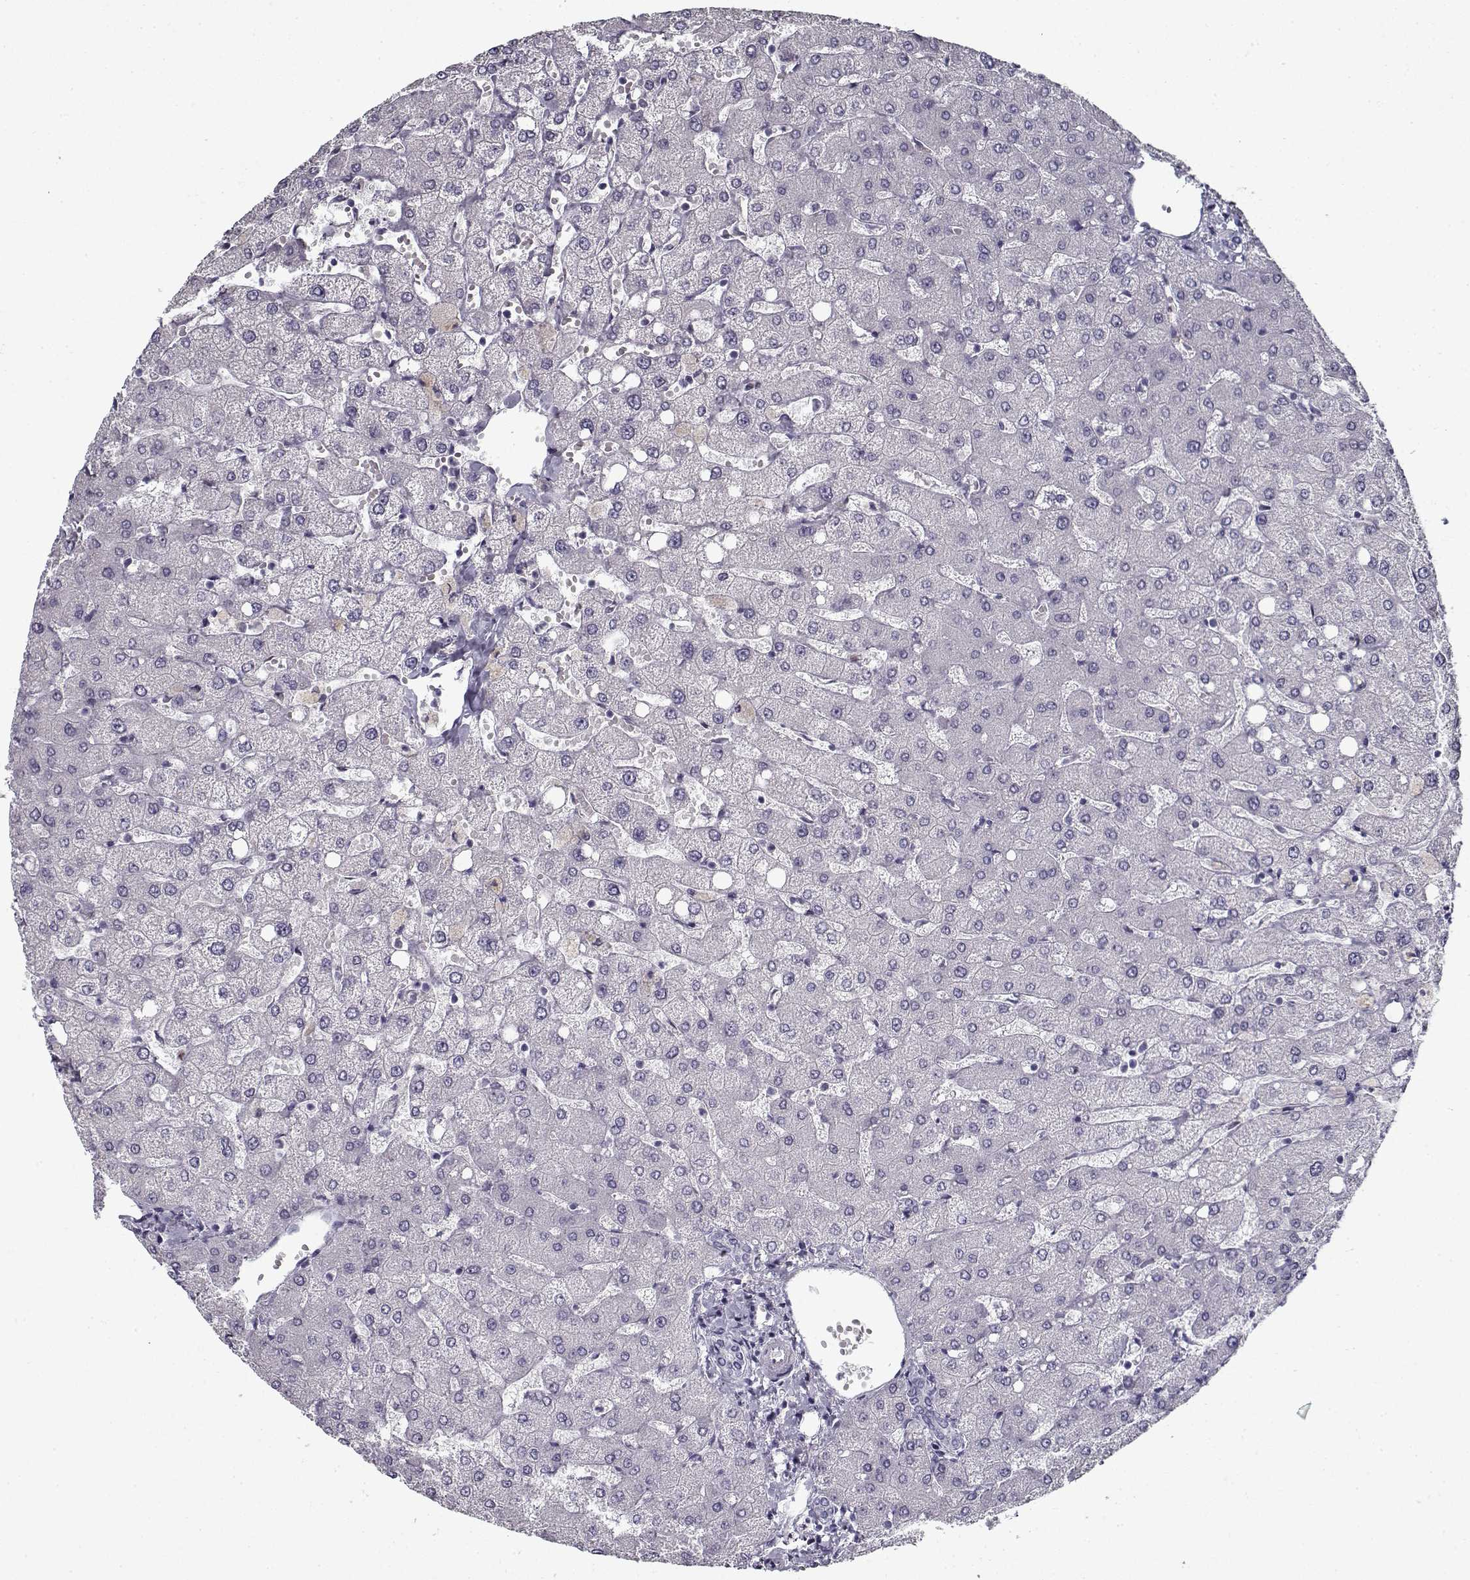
{"staining": {"intensity": "negative", "quantity": "none", "location": "none"}, "tissue": "liver", "cell_type": "Cholangiocytes", "image_type": "normal", "snomed": [{"axis": "morphology", "description": "Normal tissue, NOS"}, {"axis": "topography", "description": "Liver"}], "caption": "A high-resolution micrograph shows immunohistochemistry staining of benign liver, which reveals no significant staining in cholangiocytes. (DAB (3,3'-diaminobenzidine) immunohistochemistry with hematoxylin counter stain).", "gene": "PRMT1", "patient": {"sex": "female", "age": 54}}